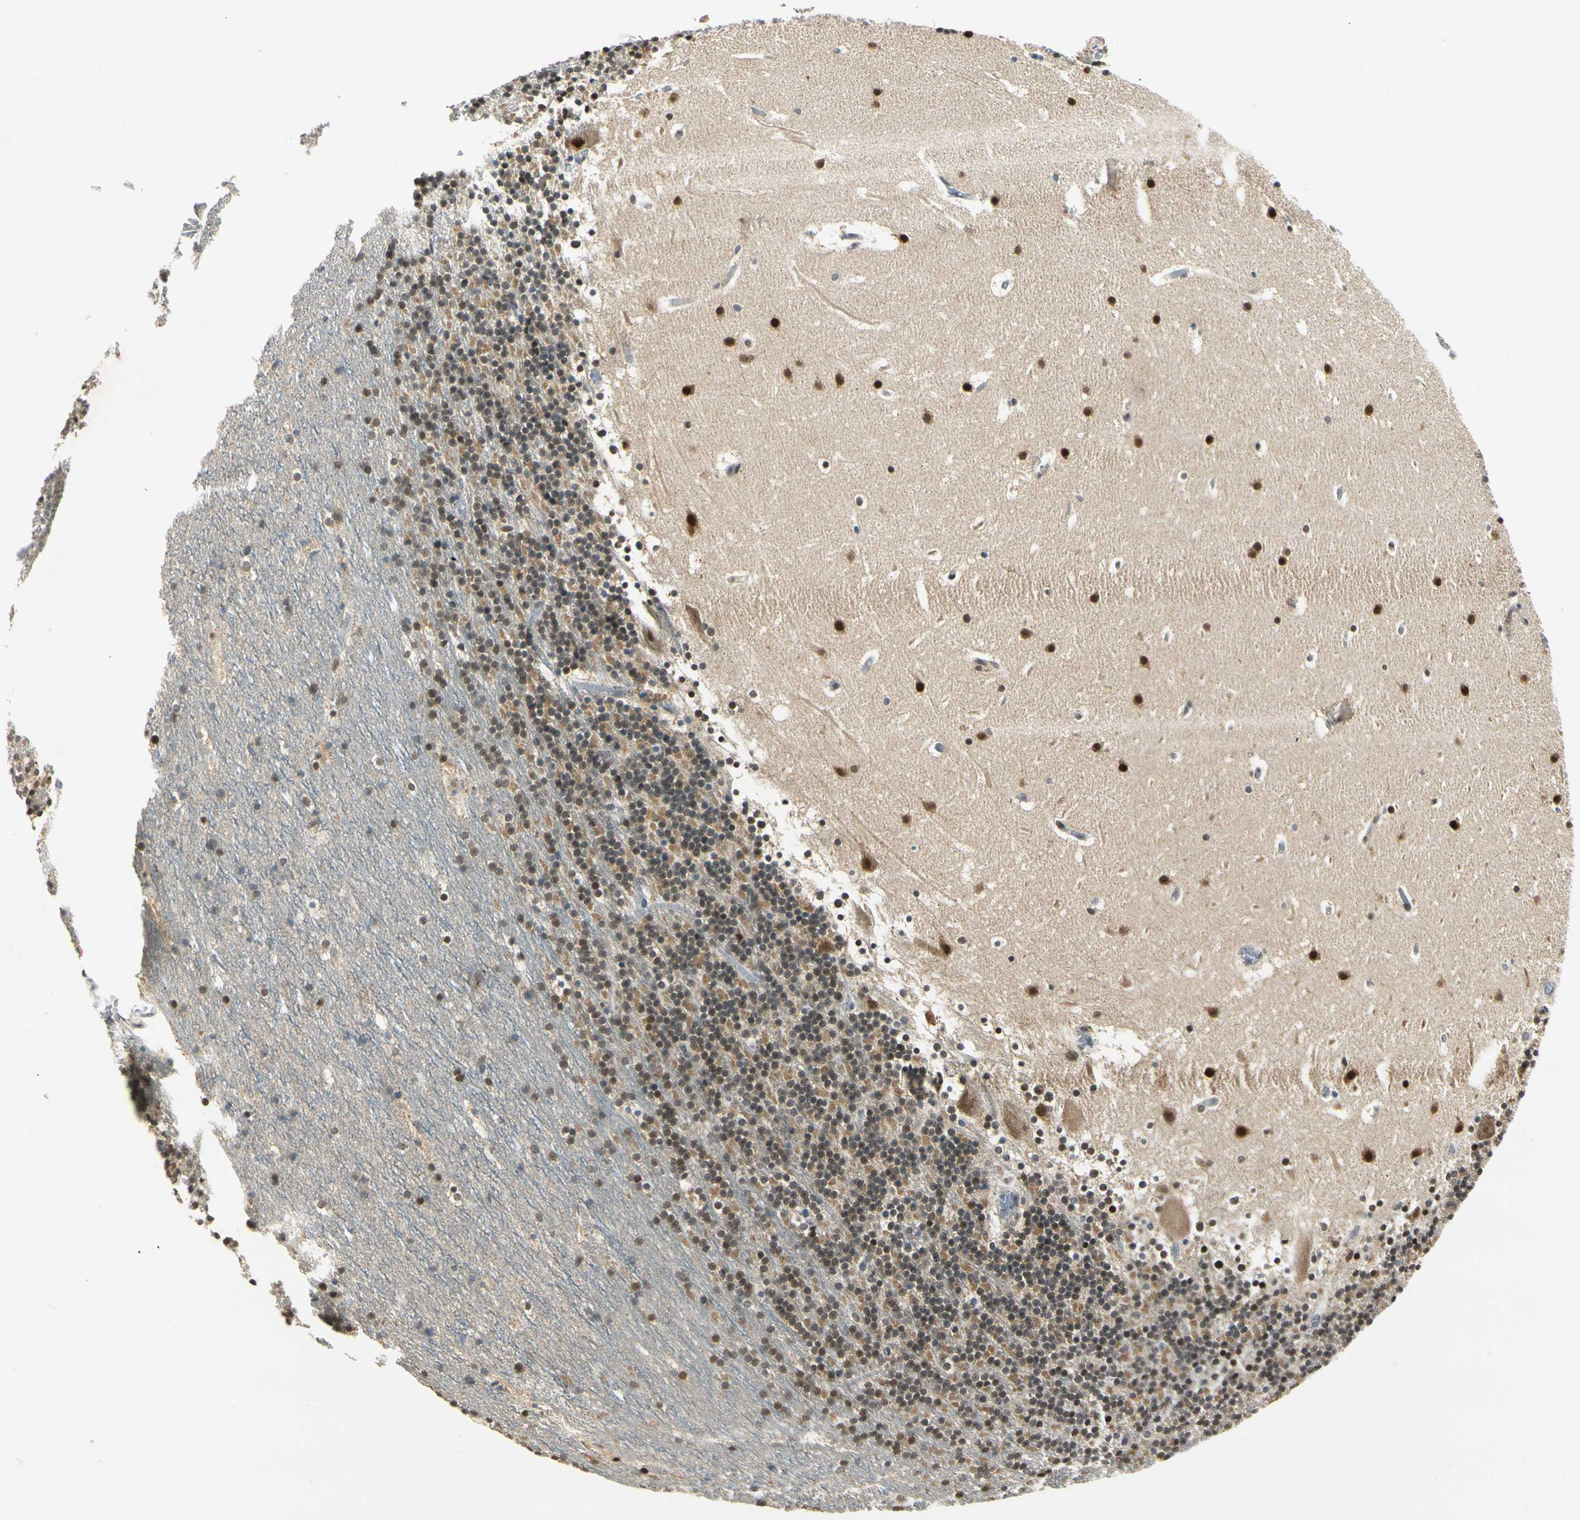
{"staining": {"intensity": "moderate", "quantity": ">75%", "location": "cytoplasmic/membranous"}, "tissue": "cerebellum", "cell_type": "Cells in granular layer", "image_type": "normal", "snomed": [{"axis": "morphology", "description": "Normal tissue, NOS"}, {"axis": "topography", "description": "Cerebellum"}], "caption": "Protein expression analysis of unremarkable cerebellum displays moderate cytoplasmic/membranous staining in about >75% of cells in granular layer.", "gene": "PDK2", "patient": {"sex": "male", "age": 45}}